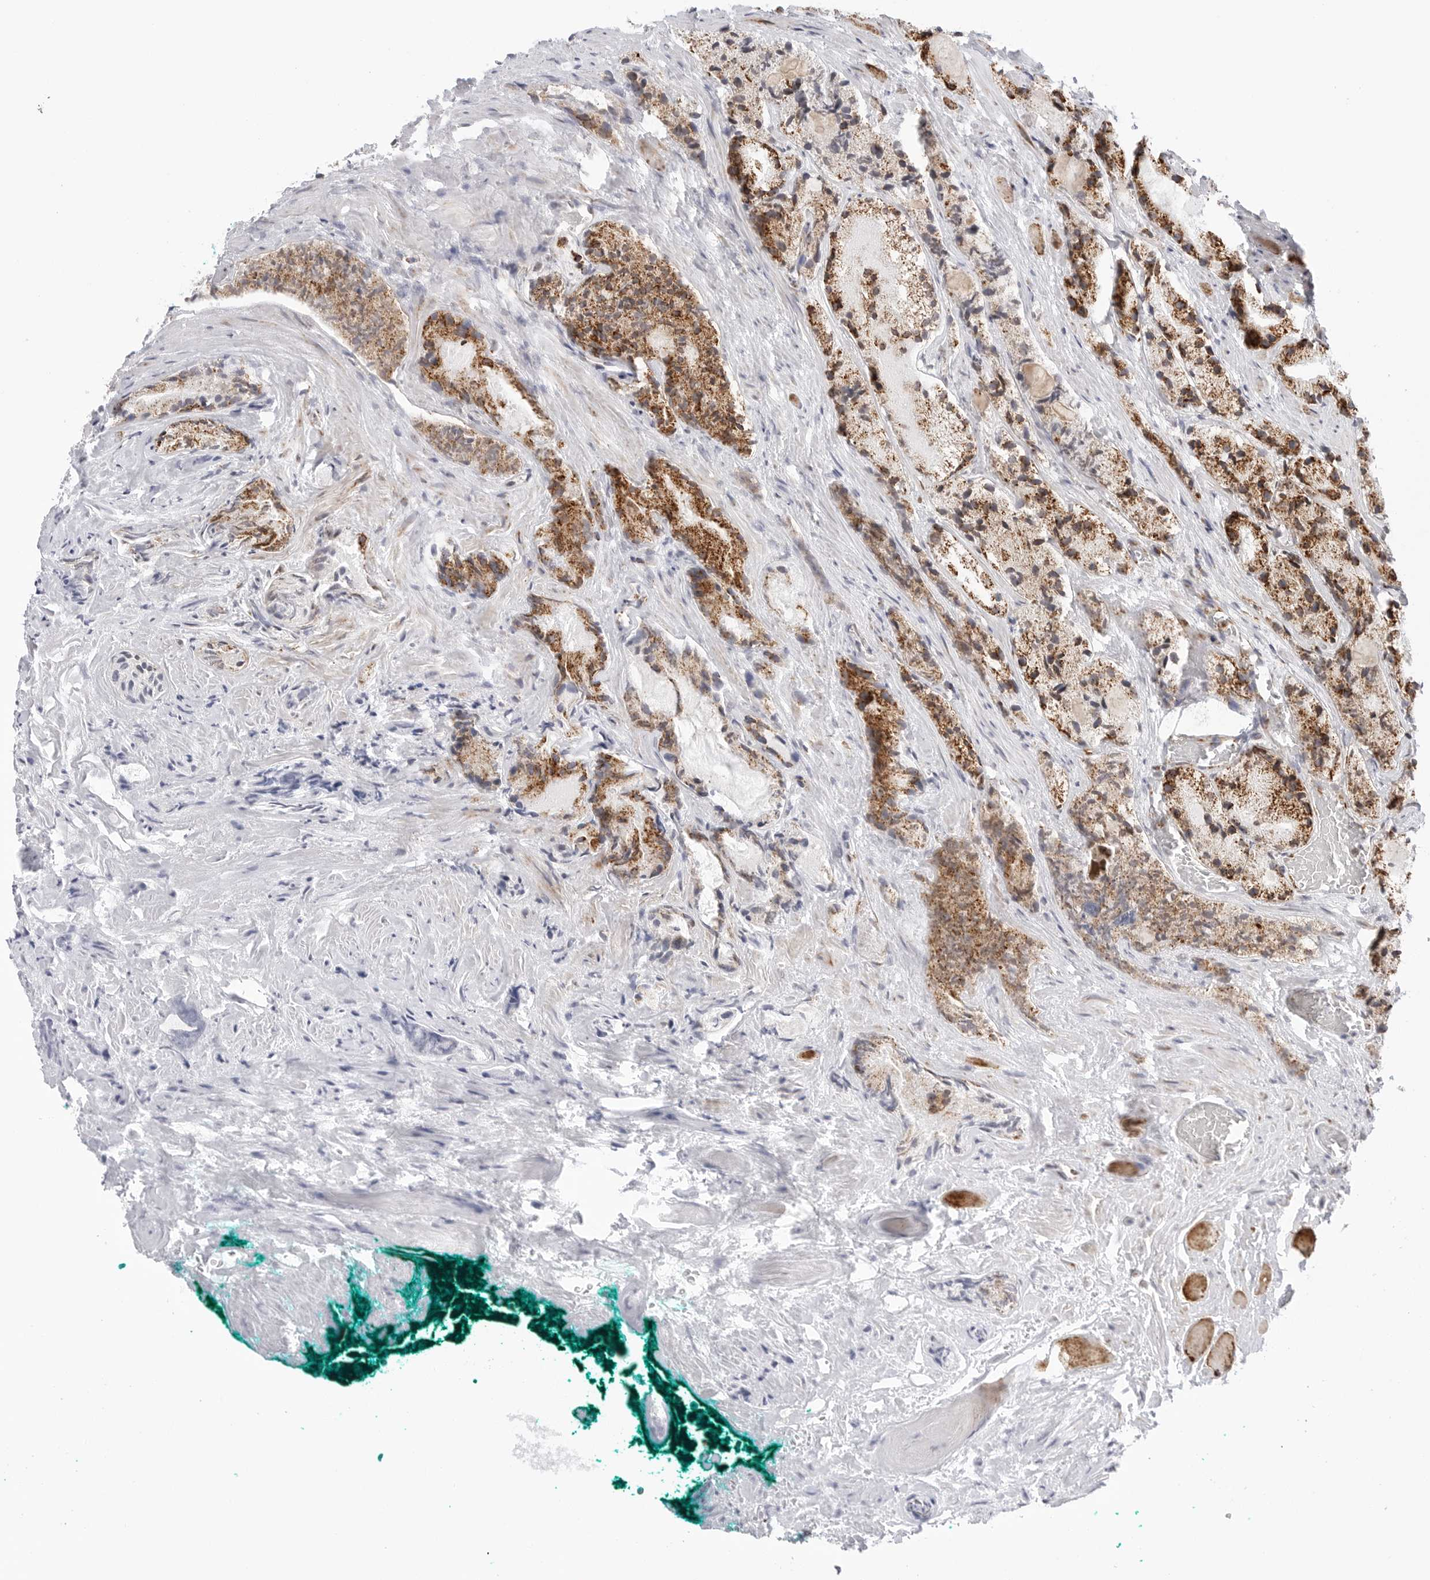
{"staining": {"intensity": "moderate", "quantity": ">75%", "location": "cytoplasmic/membranous"}, "tissue": "prostate cancer", "cell_type": "Tumor cells", "image_type": "cancer", "snomed": [{"axis": "morphology", "description": "Adenocarcinoma, Low grade"}, {"axis": "topography", "description": "Prostate"}], "caption": "Immunohistochemical staining of human prostate low-grade adenocarcinoma exhibits moderate cytoplasmic/membranous protein expression in approximately >75% of tumor cells. Using DAB (3,3'-diaminobenzidine) (brown) and hematoxylin (blue) stains, captured at high magnification using brightfield microscopy.", "gene": "ATP5IF1", "patient": {"sex": "male", "age": 62}}